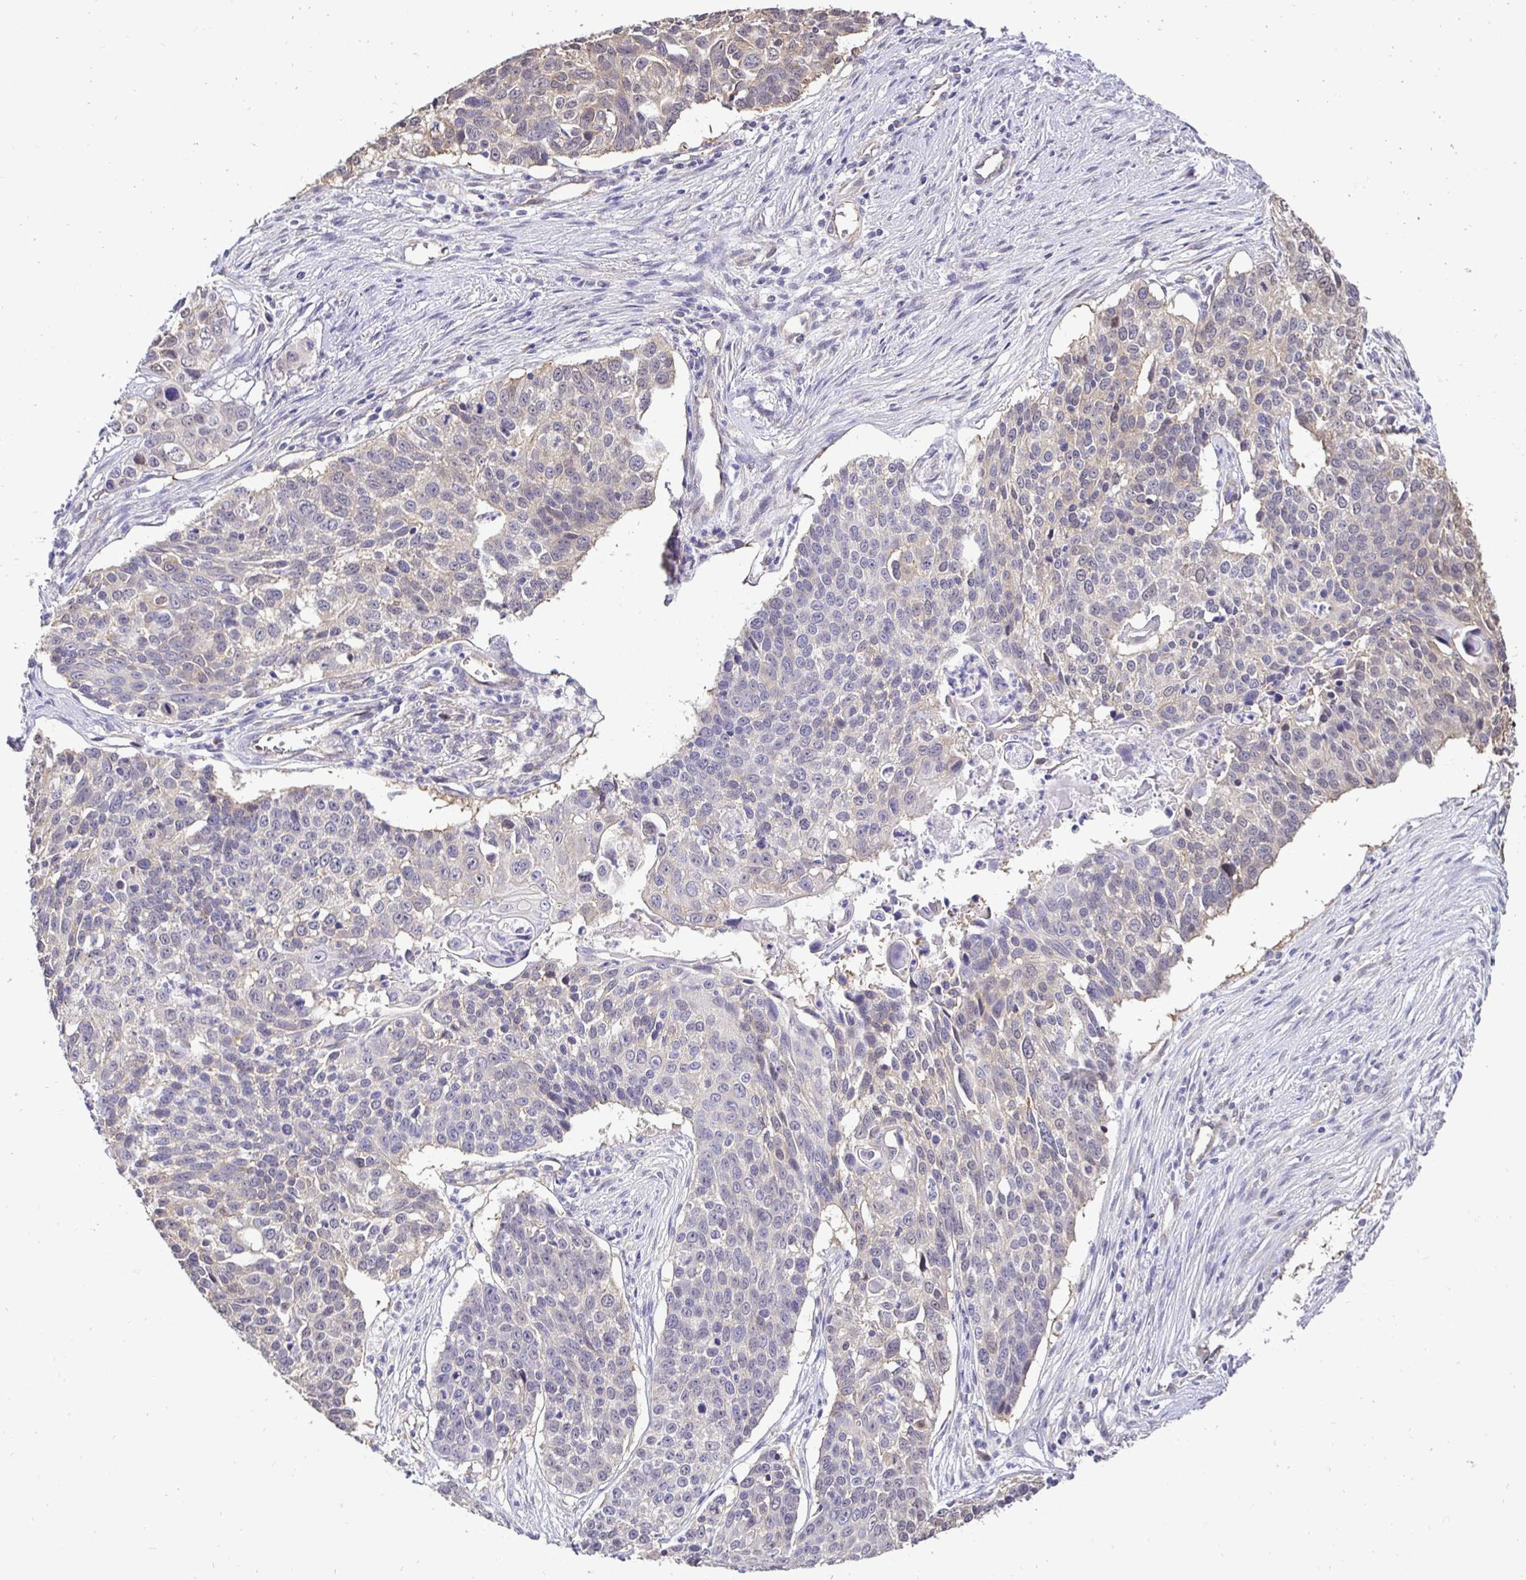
{"staining": {"intensity": "negative", "quantity": "none", "location": "none"}, "tissue": "lung cancer", "cell_type": "Tumor cells", "image_type": "cancer", "snomed": [{"axis": "morphology", "description": "Squamous cell carcinoma, NOS"}, {"axis": "morphology", "description": "Squamous cell carcinoma, metastatic, NOS"}, {"axis": "topography", "description": "Lung"}, {"axis": "topography", "description": "Pleura, NOS"}], "caption": "The image reveals no significant staining in tumor cells of metastatic squamous cell carcinoma (lung).", "gene": "SLC9A1", "patient": {"sex": "male", "age": 72}}